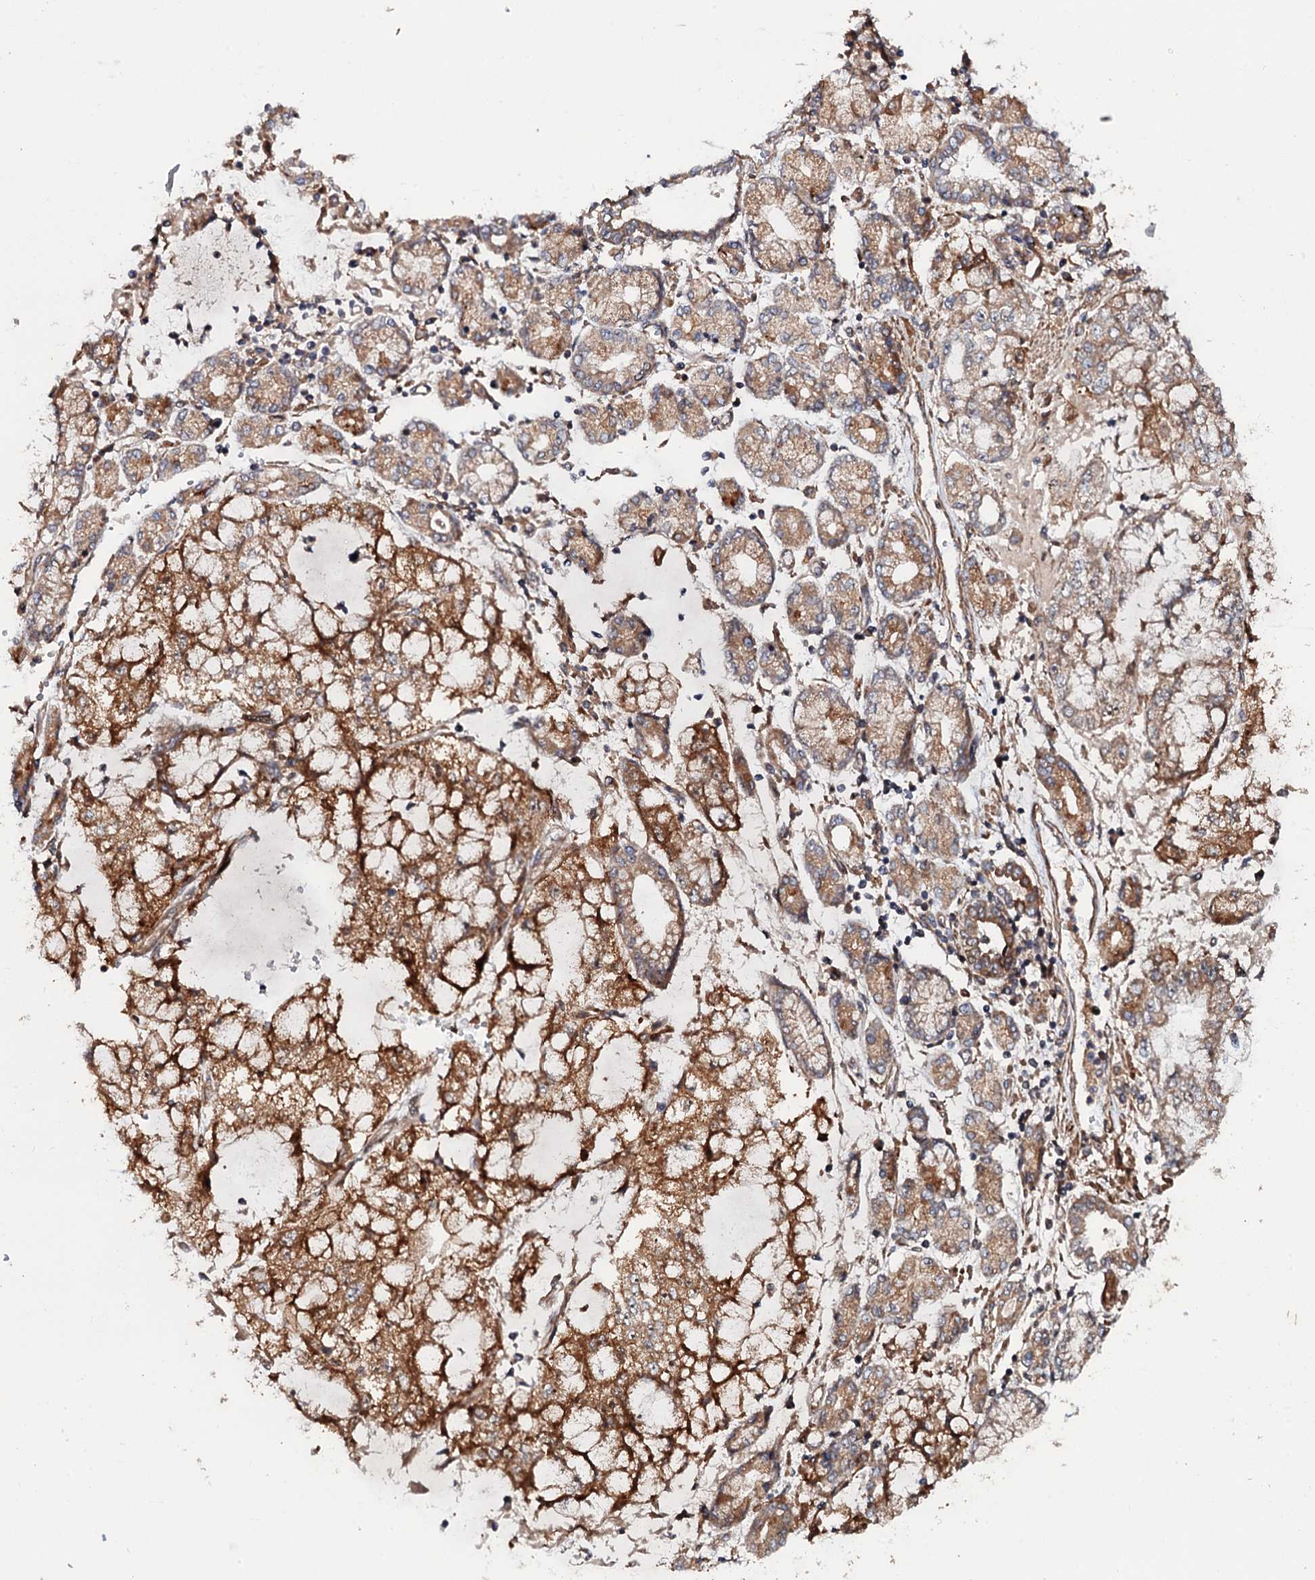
{"staining": {"intensity": "moderate", "quantity": ">75%", "location": "cytoplasmic/membranous"}, "tissue": "stomach cancer", "cell_type": "Tumor cells", "image_type": "cancer", "snomed": [{"axis": "morphology", "description": "Adenocarcinoma, NOS"}, {"axis": "topography", "description": "Stomach"}], "caption": "Brown immunohistochemical staining in adenocarcinoma (stomach) exhibits moderate cytoplasmic/membranous expression in approximately >75% of tumor cells.", "gene": "FSIP1", "patient": {"sex": "male", "age": 76}}